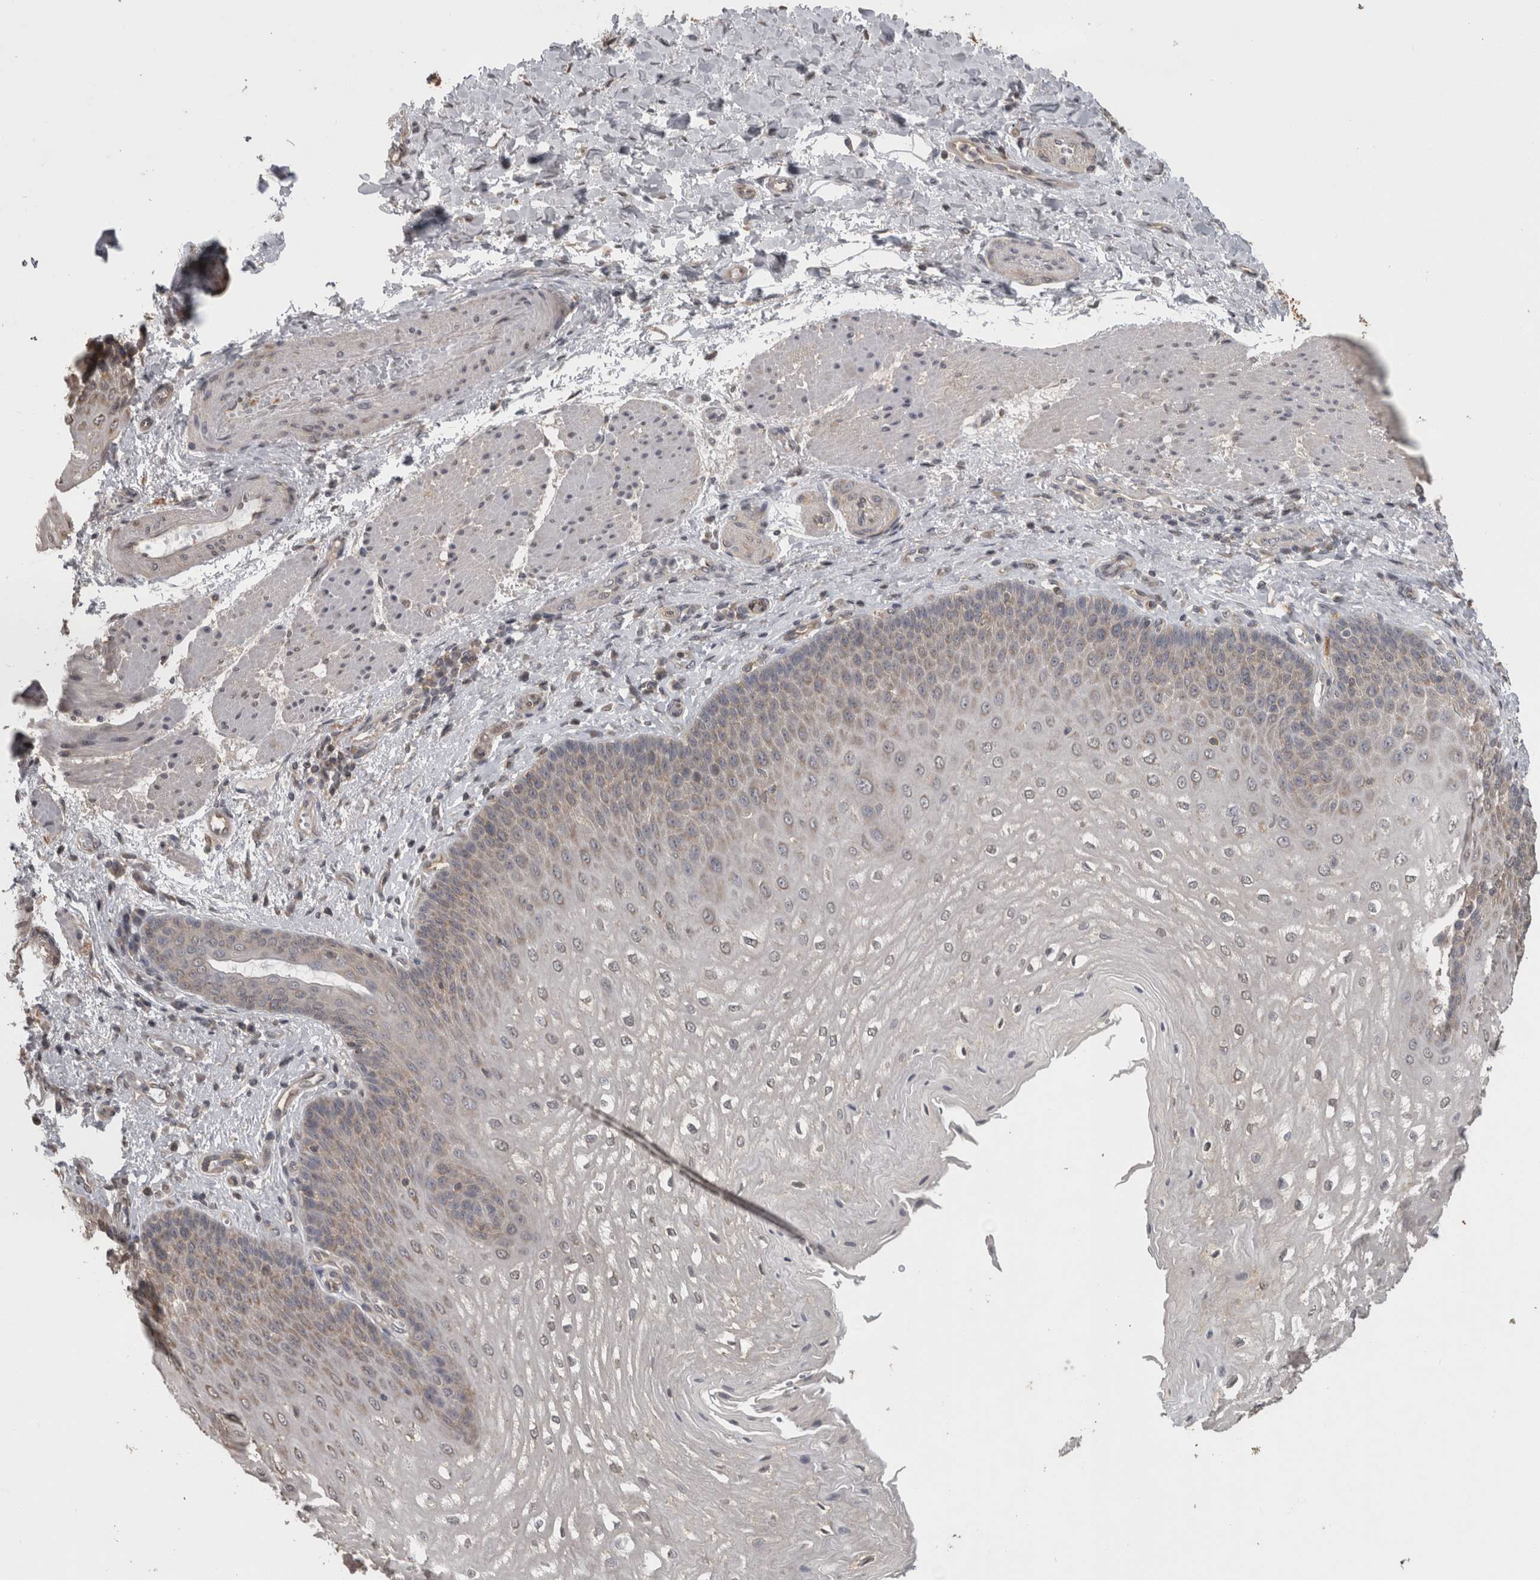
{"staining": {"intensity": "moderate", "quantity": "25%-75%", "location": "cytoplasmic/membranous"}, "tissue": "esophagus", "cell_type": "Squamous epithelial cells", "image_type": "normal", "snomed": [{"axis": "morphology", "description": "Normal tissue, NOS"}, {"axis": "topography", "description": "Esophagus"}], "caption": "Immunohistochemistry of normal esophagus exhibits medium levels of moderate cytoplasmic/membranous expression in about 25%-75% of squamous epithelial cells.", "gene": "ATXN2", "patient": {"sex": "male", "age": 54}}